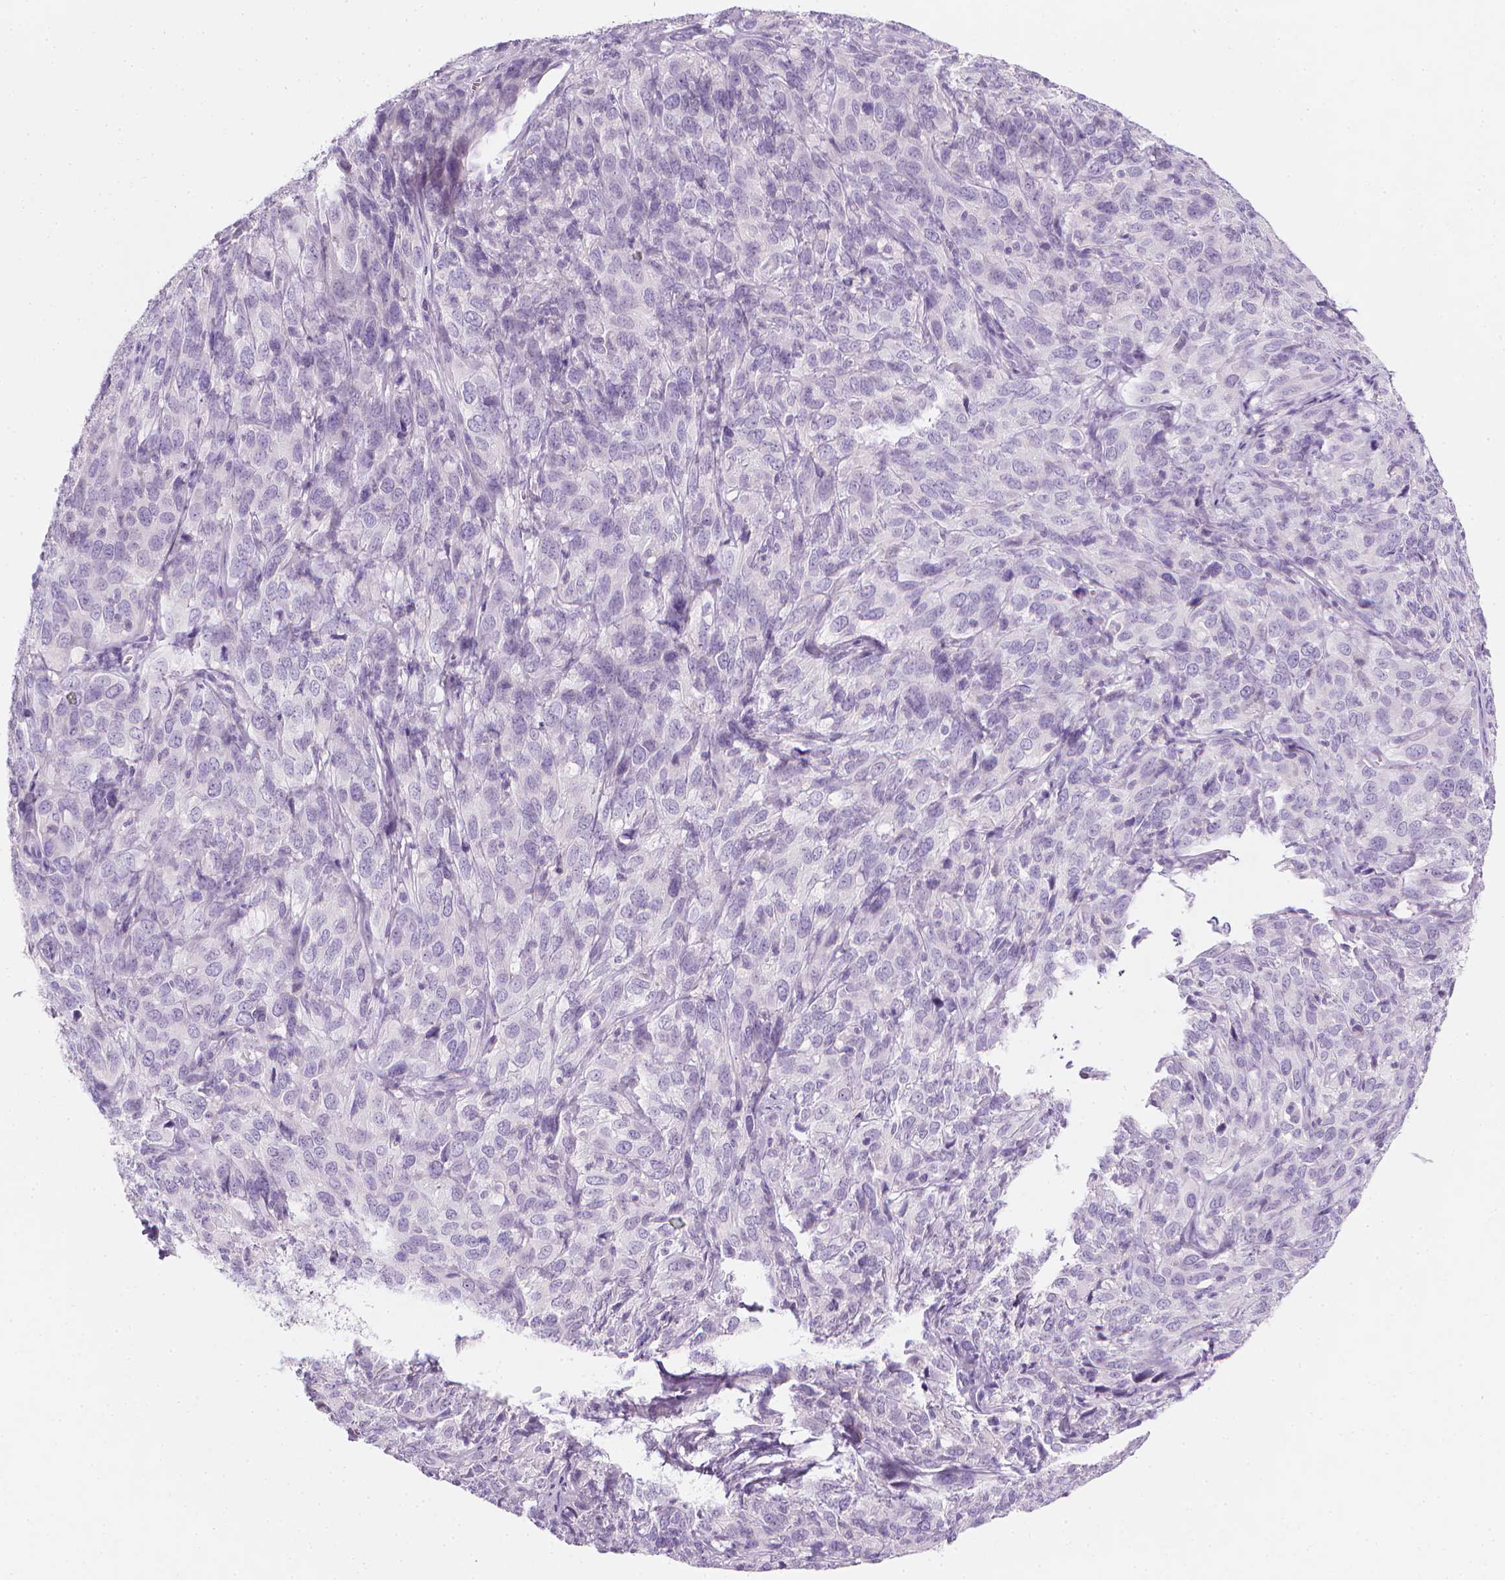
{"staining": {"intensity": "negative", "quantity": "none", "location": "none"}, "tissue": "cervical cancer", "cell_type": "Tumor cells", "image_type": "cancer", "snomed": [{"axis": "morphology", "description": "Squamous cell carcinoma, NOS"}, {"axis": "topography", "description": "Cervix"}], "caption": "This is a image of IHC staining of cervical squamous cell carcinoma, which shows no expression in tumor cells.", "gene": "DCAF8L1", "patient": {"sex": "female", "age": 51}}